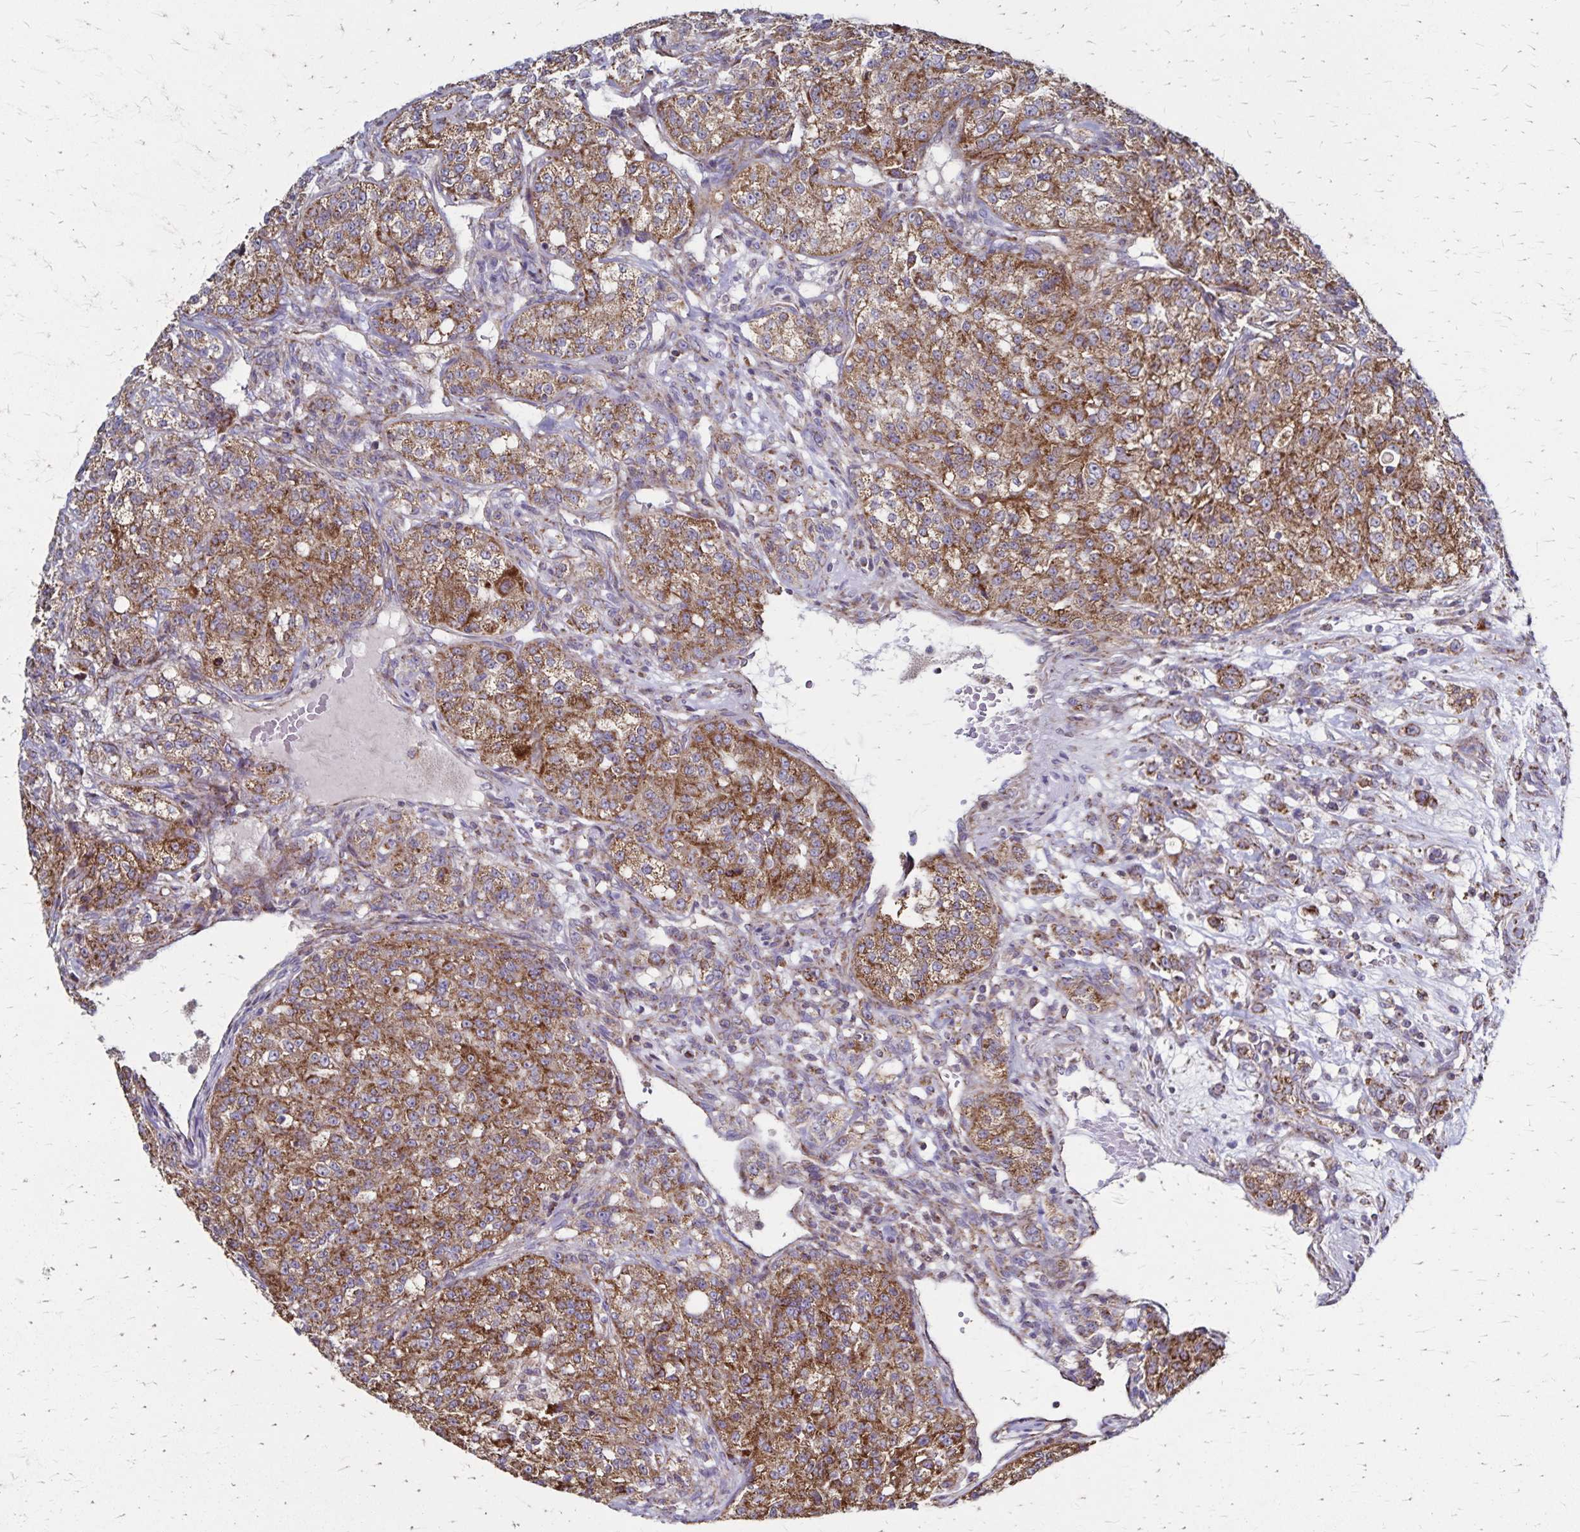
{"staining": {"intensity": "moderate", "quantity": ">75%", "location": "cytoplasmic/membranous"}, "tissue": "renal cancer", "cell_type": "Tumor cells", "image_type": "cancer", "snomed": [{"axis": "morphology", "description": "Adenocarcinoma, NOS"}, {"axis": "topography", "description": "Kidney"}], "caption": "Protein expression analysis of renal adenocarcinoma reveals moderate cytoplasmic/membranous staining in about >75% of tumor cells. (DAB (3,3'-diaminobenzidine) IHC, brown staining for protein, blue staining for nuclei).", "gene": "NFS1", "patient": {"sex": "female", "age": 63}}